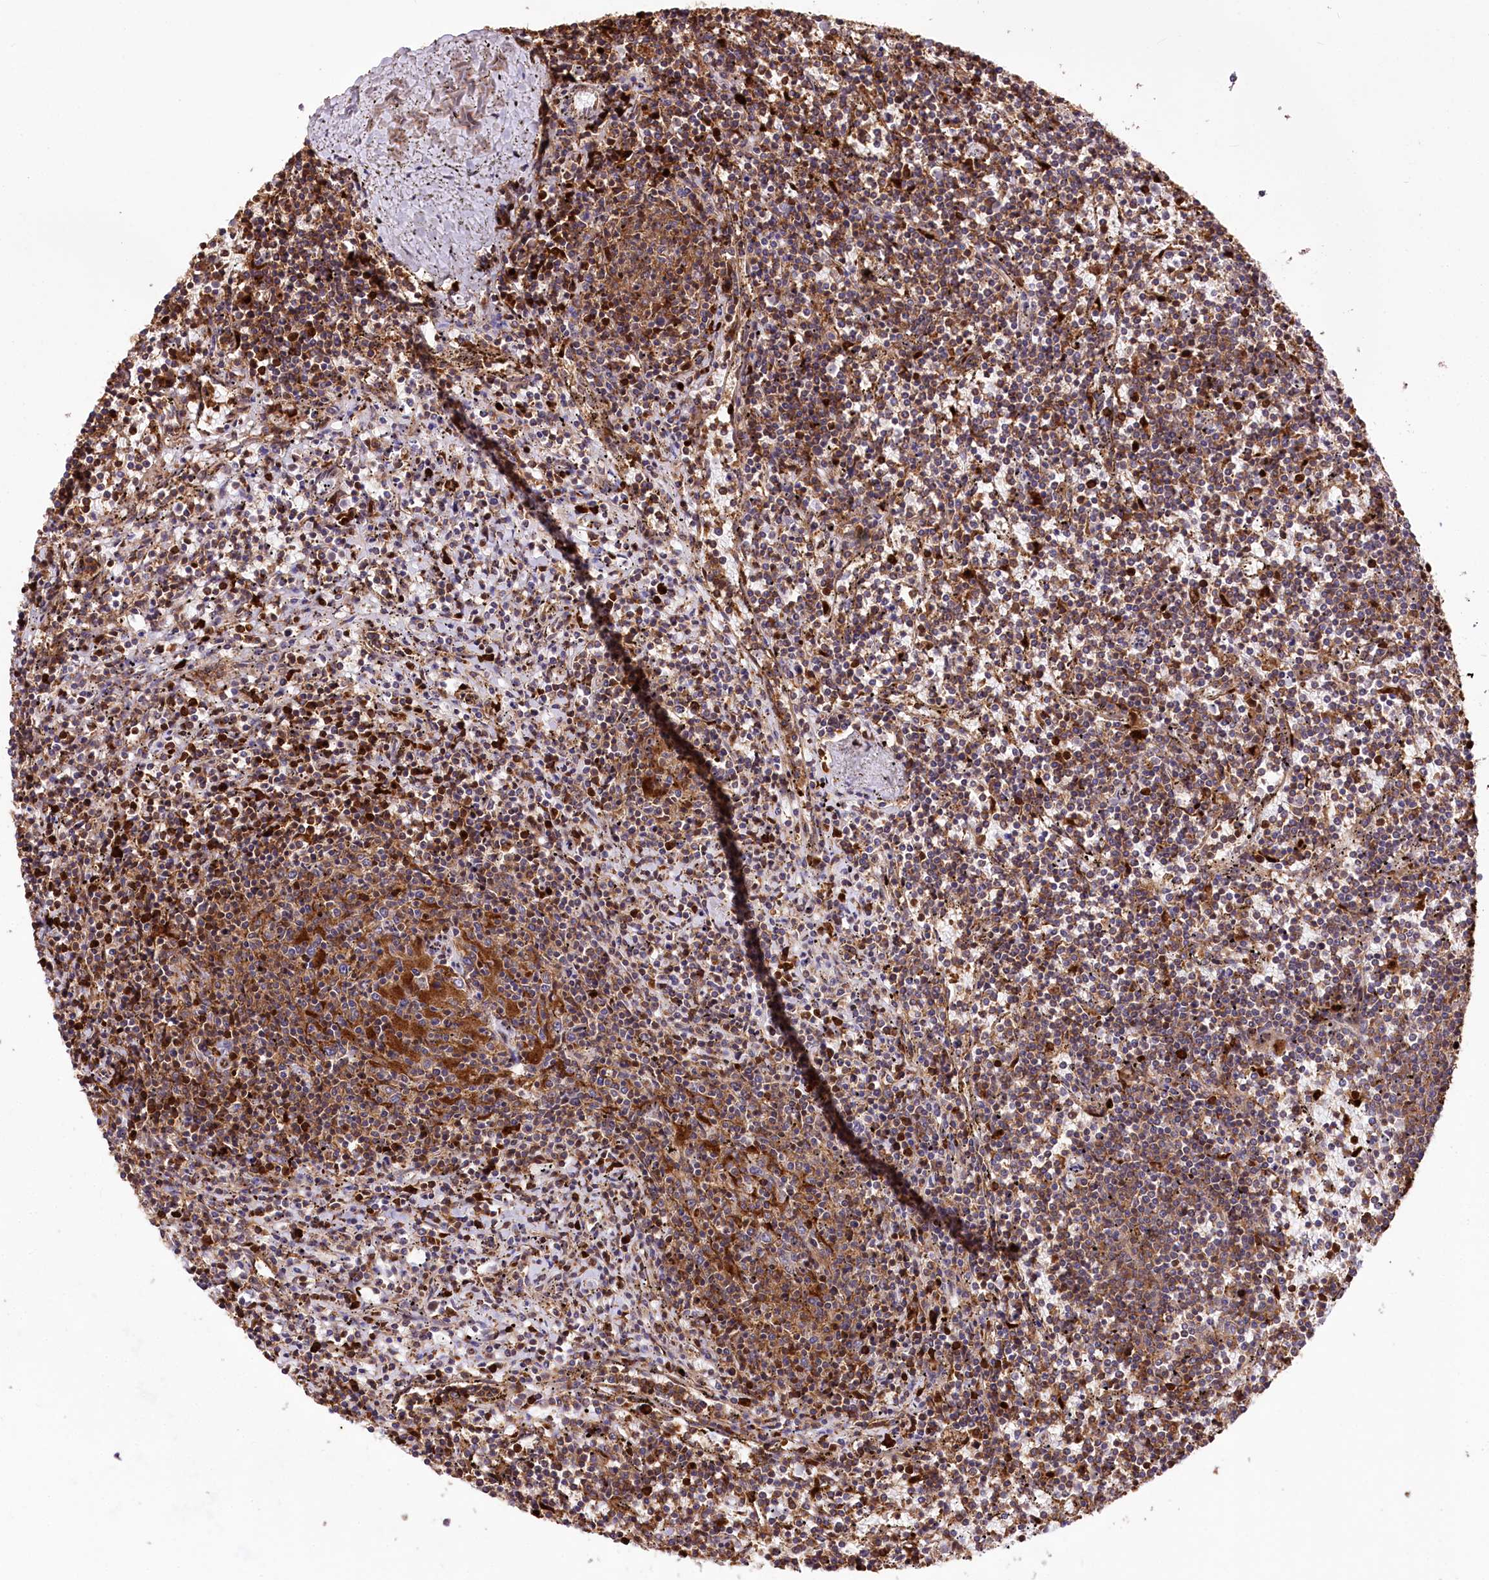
{"staining": {"intensity": "moderate", "quantity": "<25%", "location": "cytoplasmic/membranous,nuclear"}, "tissue": "lymphoma", "cell_type": "Tumor cells", "image_type": "cancer", "snomed": [{"axis": "morphology", "description": "Malignant lymphoma, non-Hodgkin's type, Low grade"}, {"axis": "topography", "description": "Spleen"}], "caption": "A high-resolution histopathology image shows immunohistochemistry (IHC) staining of malignant lymphoma, non-Hodgkin's type (low-grade), which displays moderate cytoplasmic/membranous and nuclear staining in approximately <25% of tumor cells. (Stains: DAB (3,3'-diaminobenzidine) in brown, nuclei in blue, Microscopy: brightfield microscopy at high magnification).", "gene": "FIGN", "patient": {"sex": "female", "age": 50}}